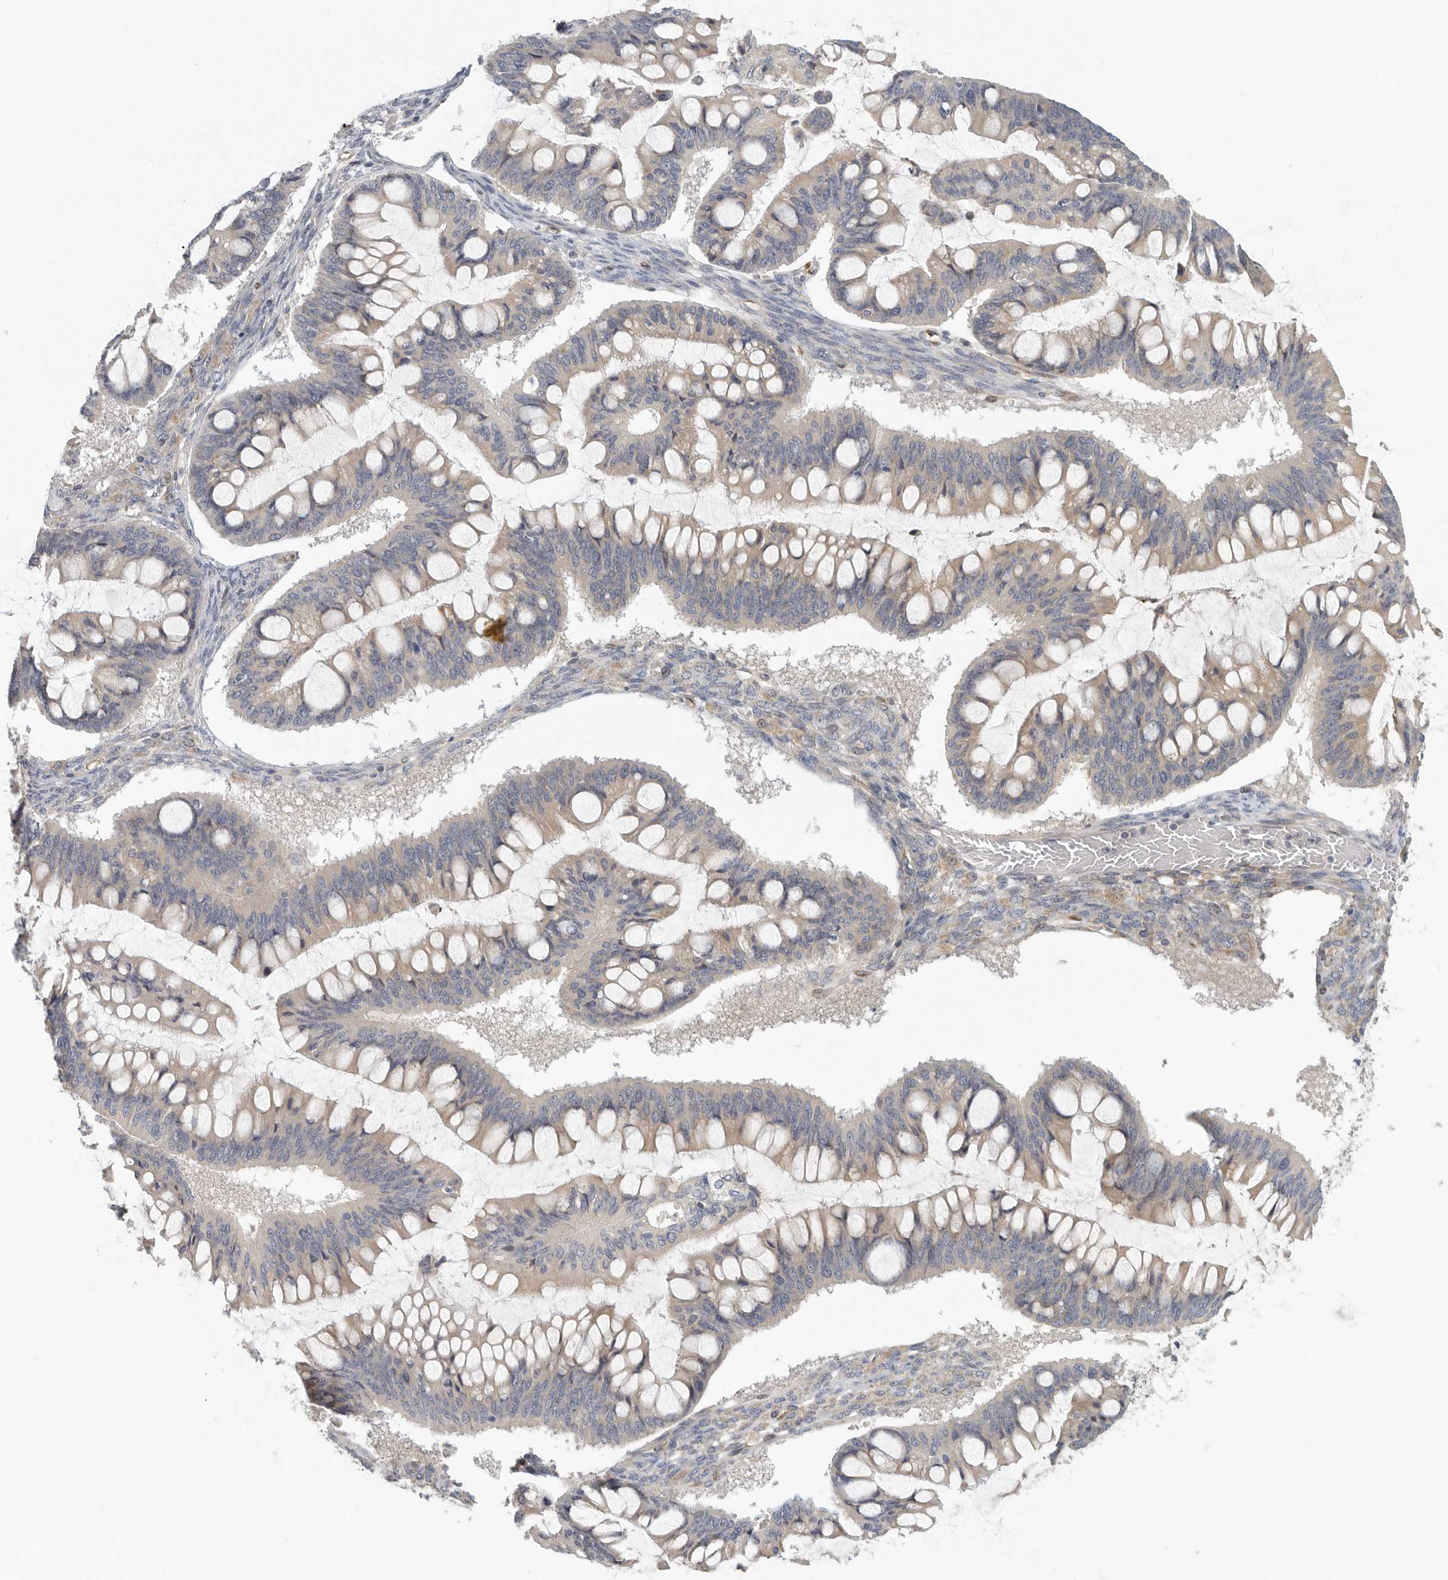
{"staining": {"intensity": "weak", "quantity": "<25%", "location": "cytoplasmic/membranous"}, "tissue": "ovarian cancer", "cell_type": "Tumor cells", "image_type": "cancer", "snomed": [{"axis": "morphology", "description": "Cystadenocarcinoma, mucinous, NOS"}, {"axis": "topography", "description": "Ovary"}], "caption": "Immunohistochemistry micrograph of neoplastic tissue: human ovarian mucinous cystadenocarcinoma stained with DAB (3,3'-diaminobenzidine) shows no significant protein expression in tumor cells.", "gene": "BCAP29", "patient": {"sex": "female", "age": 73}}